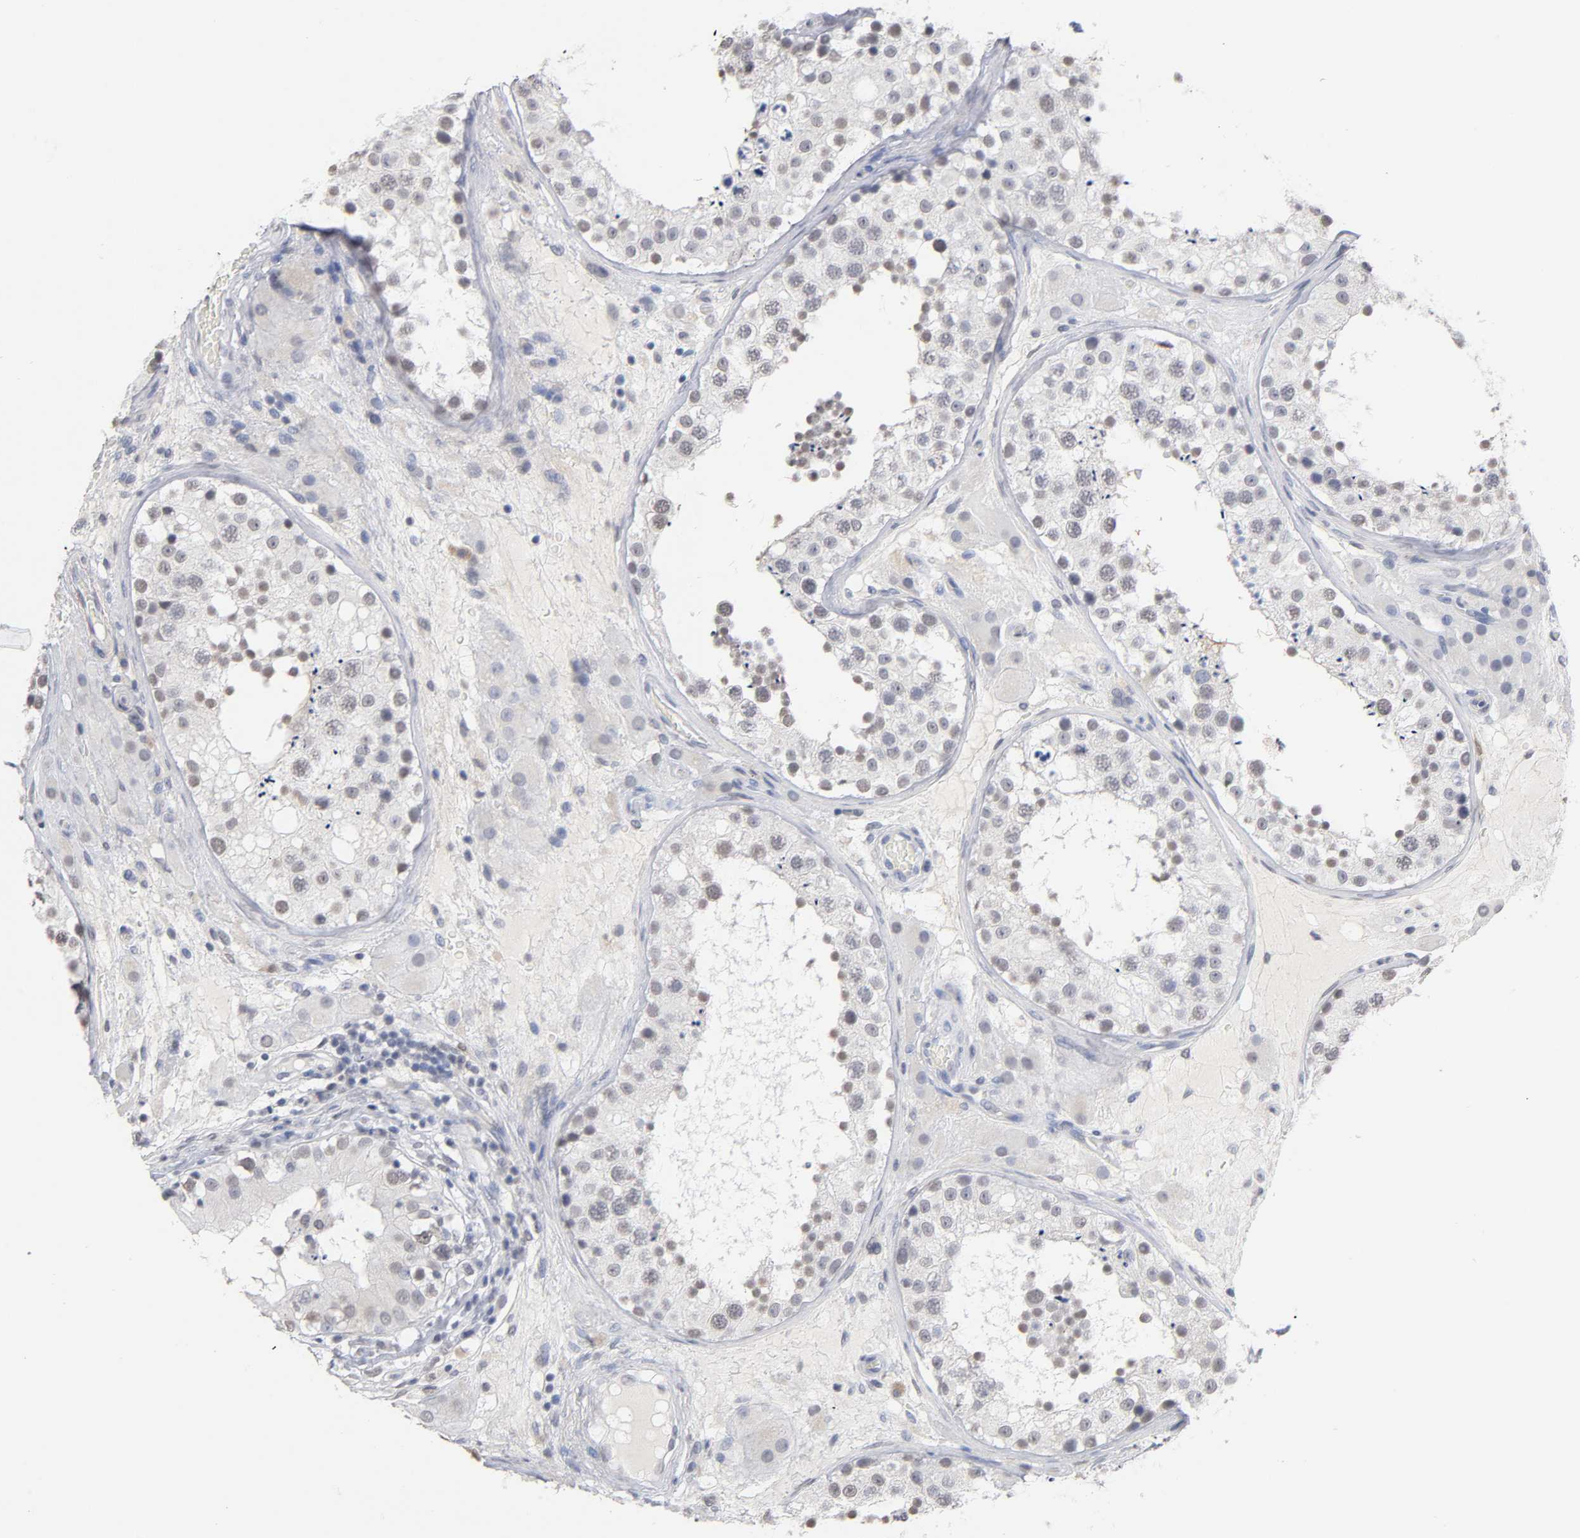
{"staining": {"intensity": "weak", "quantity": "25%-75%", "location": "nuclear"}, "tissue": "testis", "cell_type": "Cells in seminiferous ducts", "image_type": "normal", "snomed": [{"axis": "morphology", "description": "Normal tissue, NOS"}, {"axis": "topography", "description": "Testis"}], "caption": "Immunohistochemical staining of benign testis displays low levels of weak nuclear expression in about 25%-75% of cells in seminiferous ducts.", "gene": "CRABP2", "patient": {"sex": "male", "age": 26}}